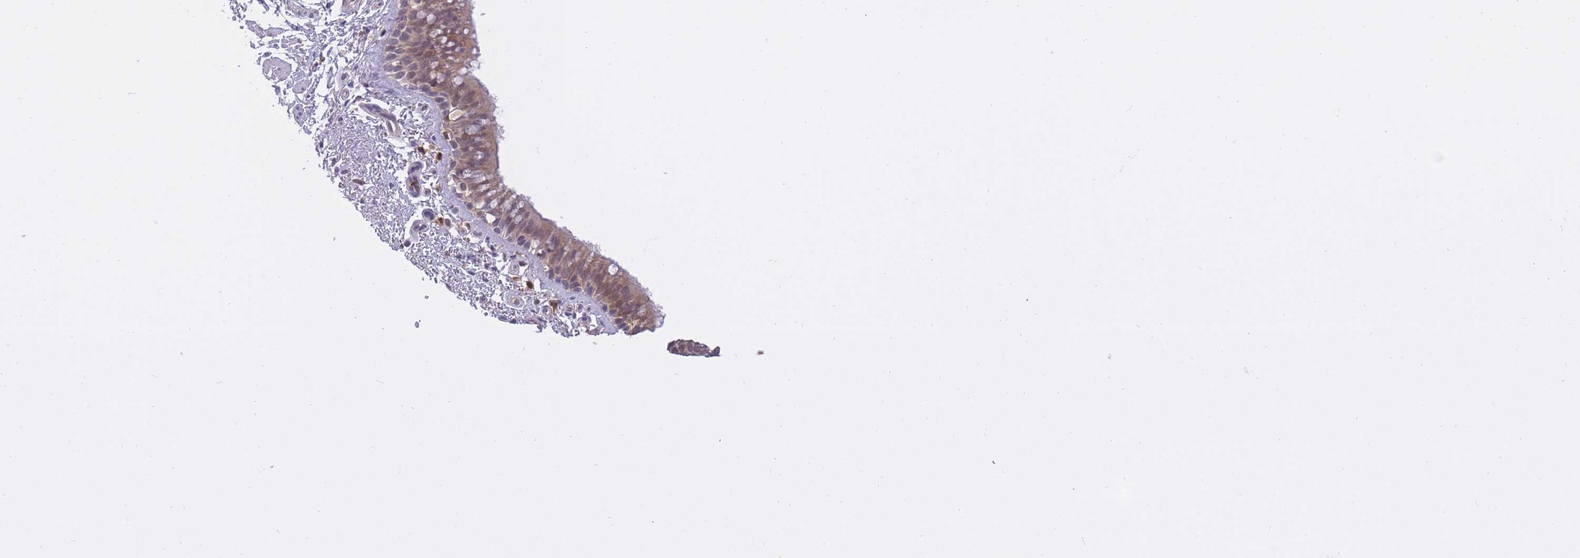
{"staining": {"intensity": "moderate", "quantity": ">75%", "location": "cytoplasmic/membranous,nuclear"}, "tissue": "bronchus", "cell_type": "Respiratory epithelial cells", "image_type": "normal", "snomed": [{"axis": "morphology", "description": "Normal tissue, NOS"}, {"axis": "morphology", "description": "Neoplasm, uncertain whether benign or malignant"}, {"axis": "topography", "description": "Bronchus"}, {"axis": "topography", "description": "Lung"}], "caption": "Approximately >75% of respiratory epithelial cells in benign bronchus reveal moderate cytoplasmic/membranous,nuclear protein expression as visualized by brown immunohistochemical staining.", "gene": "CXorf38", "patient": {"sex": "male", "age": 55}}